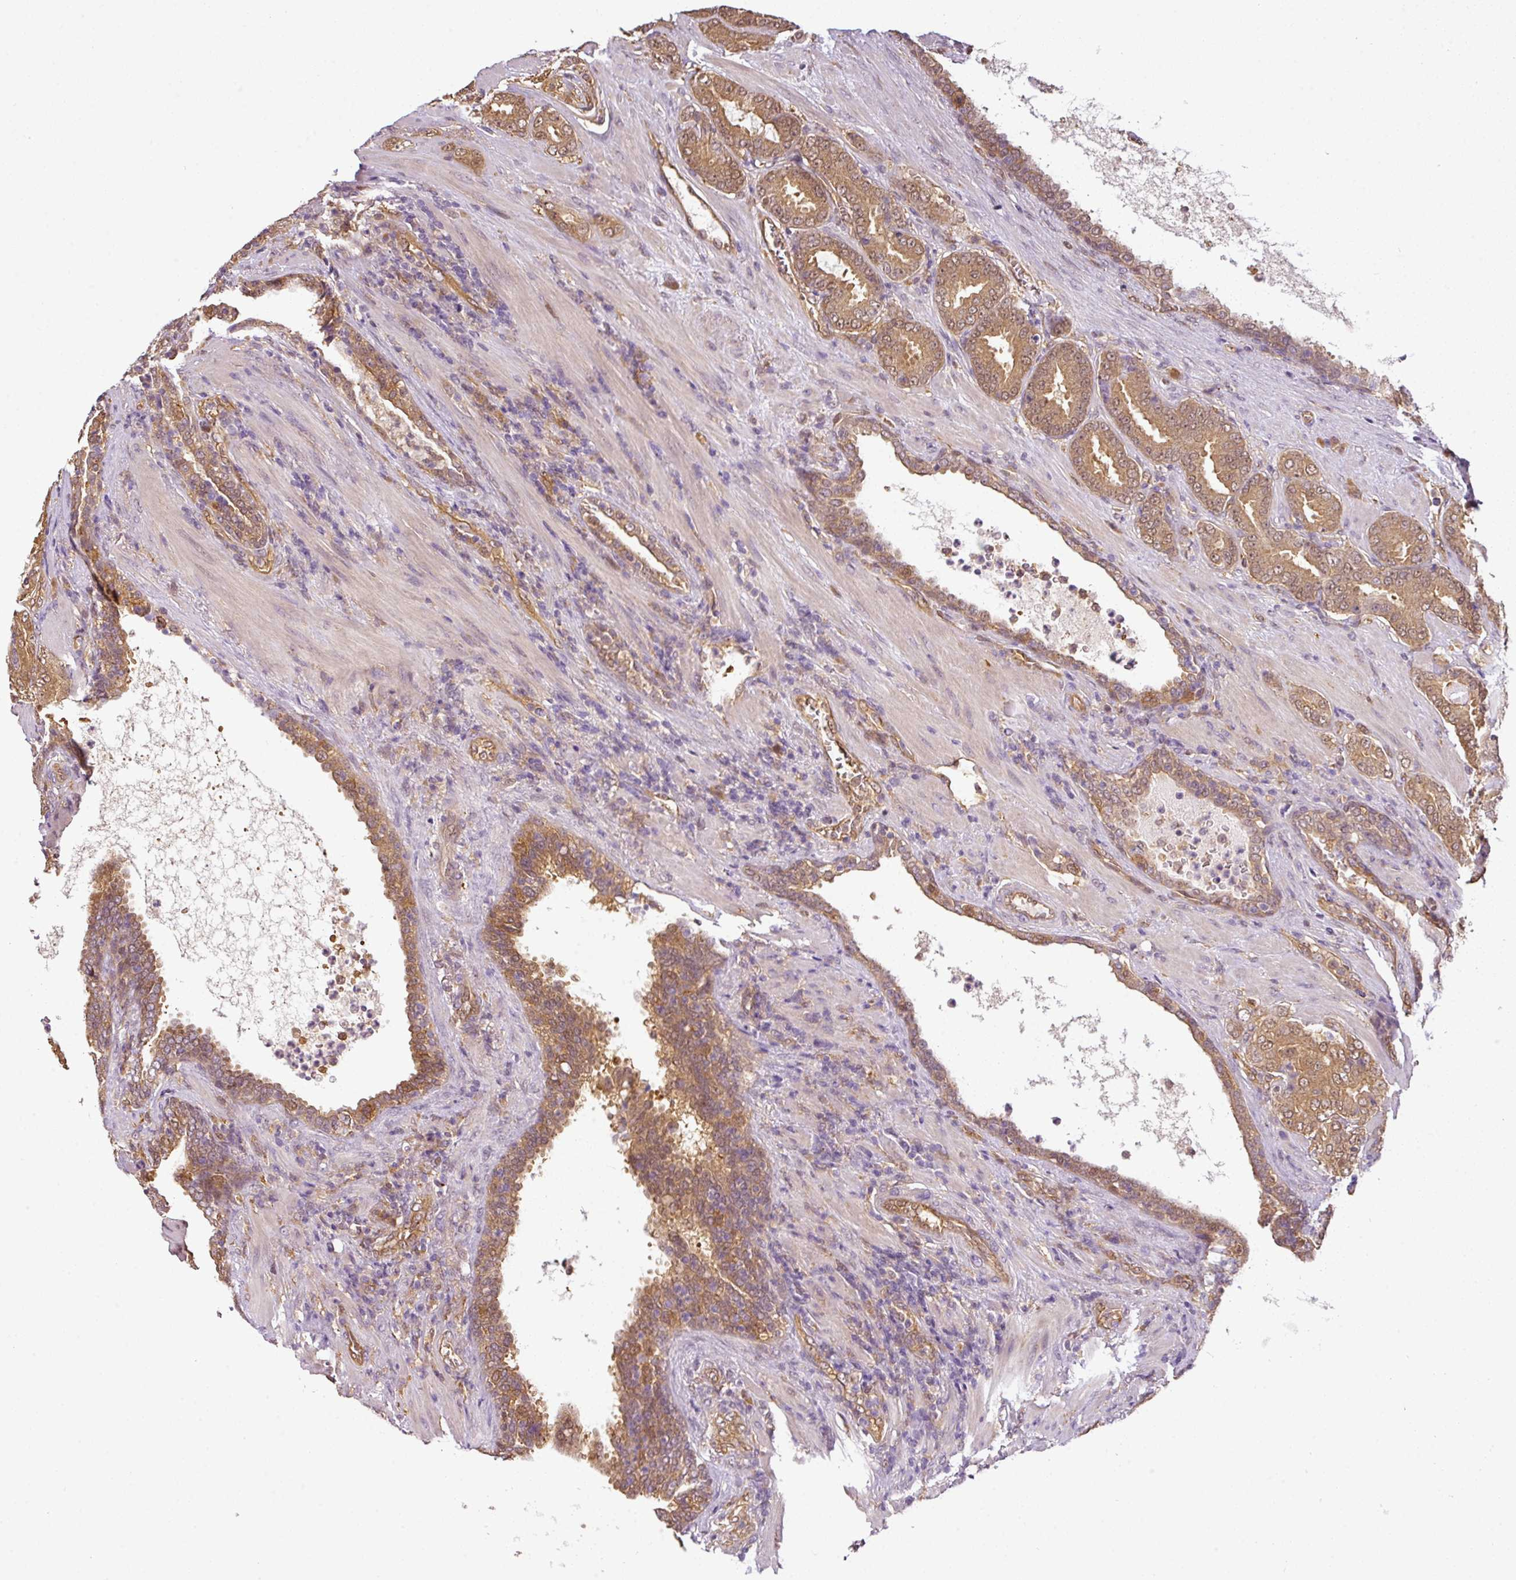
{"staining": {"intensity": "moderate", "quantity": ">75%", "location": "cytoplasmic/membranous"}, "tissue": "prostate cancer", "cell_type": "Tumor cells", "image_type": "cancer", "snomed": [{"axis": "morphology", "description": "Adenocarcinoma, High grade"}, {"axis": "topography", "description": "Prostate"}], "caption": "Prostate adenocarcinoma (high-grade) stained with a brown dye displays moderate cytoplasmic/membranous positive staining in about >75% of tumor cells.", "gene": "ANKRD18A", "patient": {"sex": "male", "age": 68}}